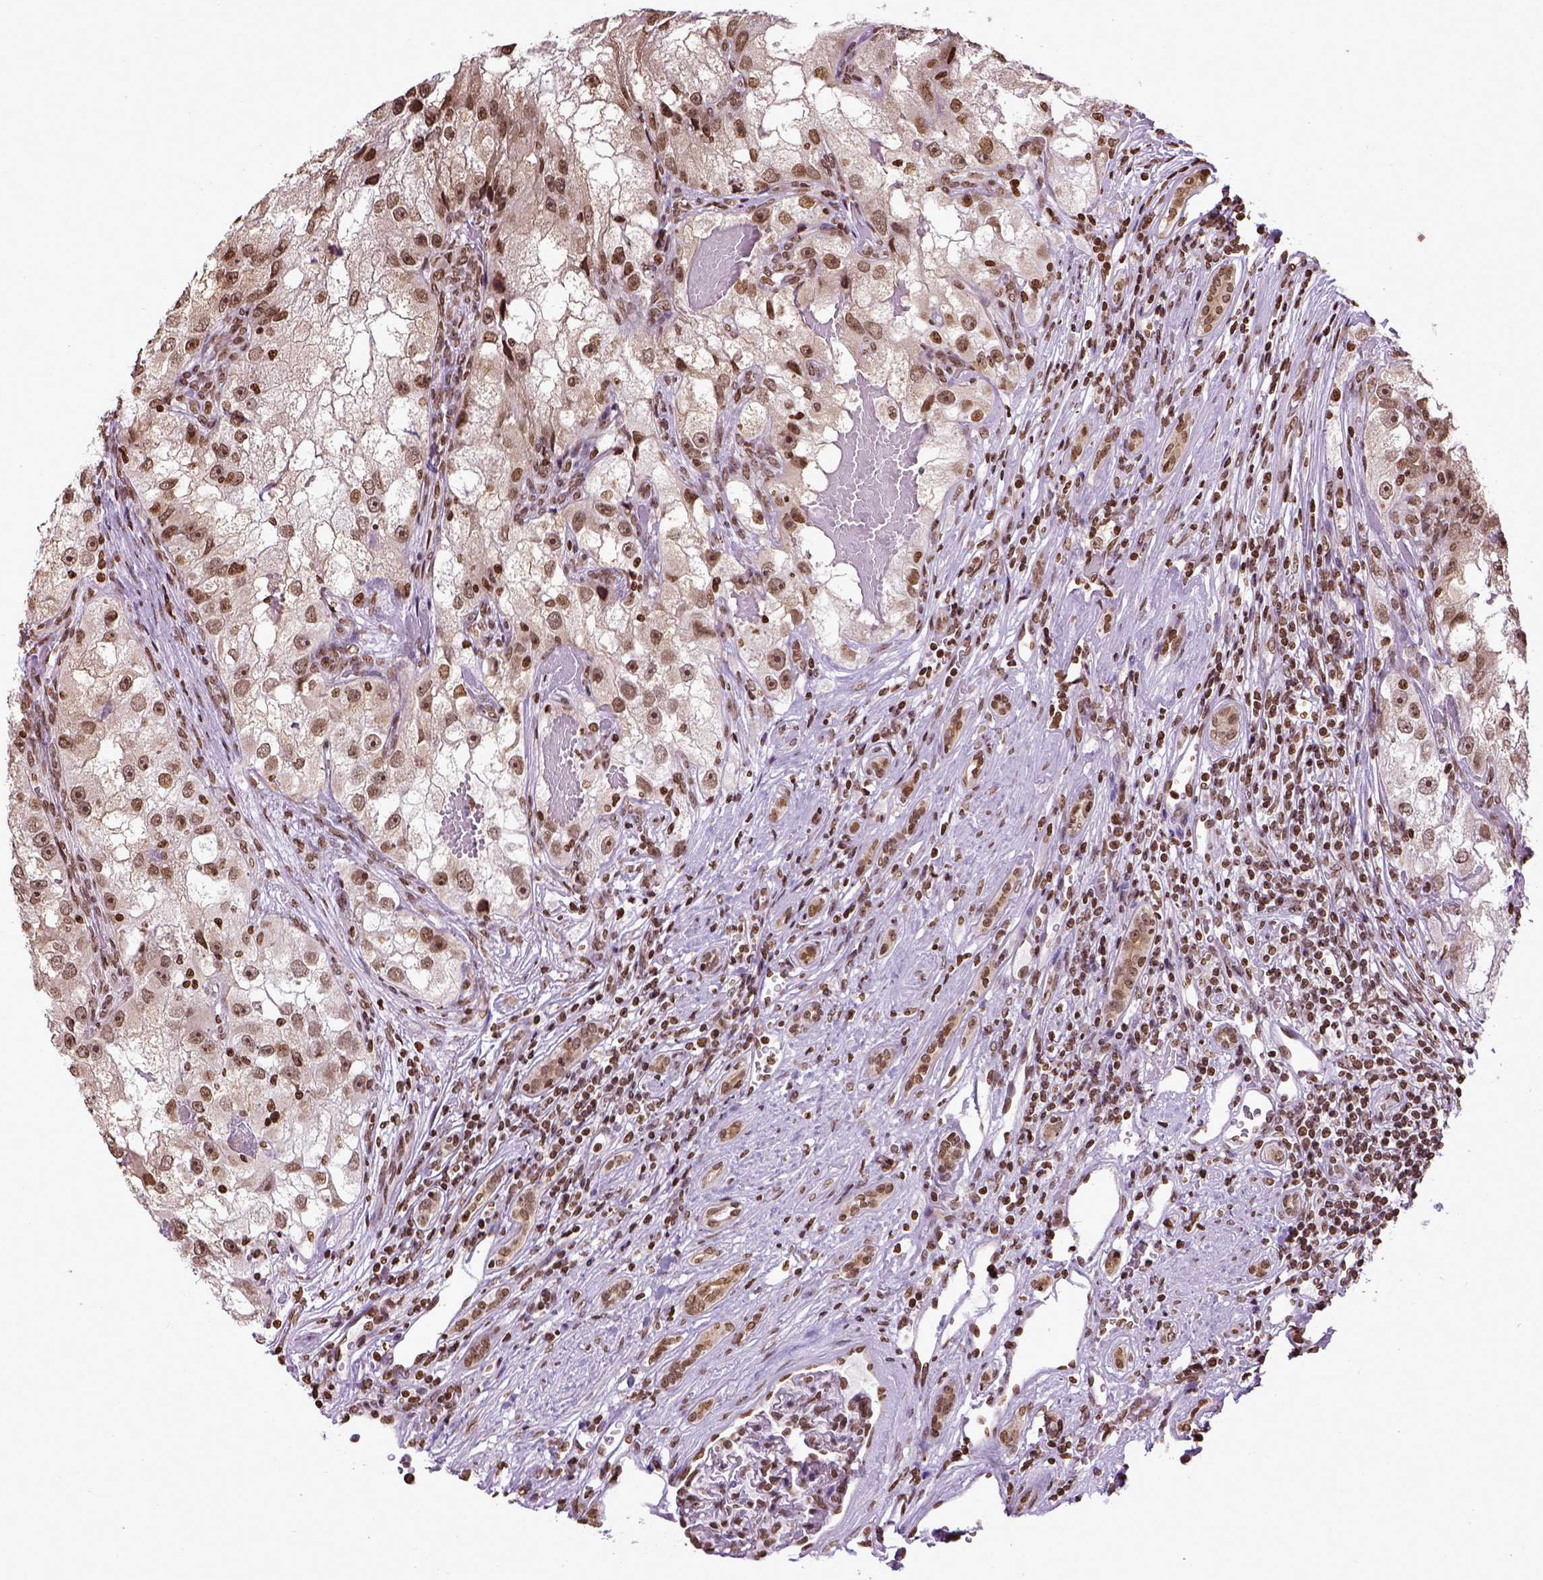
{"staining": {"intensity": "moderate", "quantity": ">75%", "location": "nuclear"}, "tissue": "renal cancer", "cell_type": "Tumor cells", "image_type": "cancer", "snomed": [{"axis": "morphology", "description": "Adenocarcinoma, NOS"}, {"axis": "topography", "description": "Kidney"}], "caption": "Renal cancer (adenocarcinoma) stained with a protein marker shows moderate staining in tumor cells.", "gene": "ZNF75D", "patient": {"sex": "male", "age": 63}}